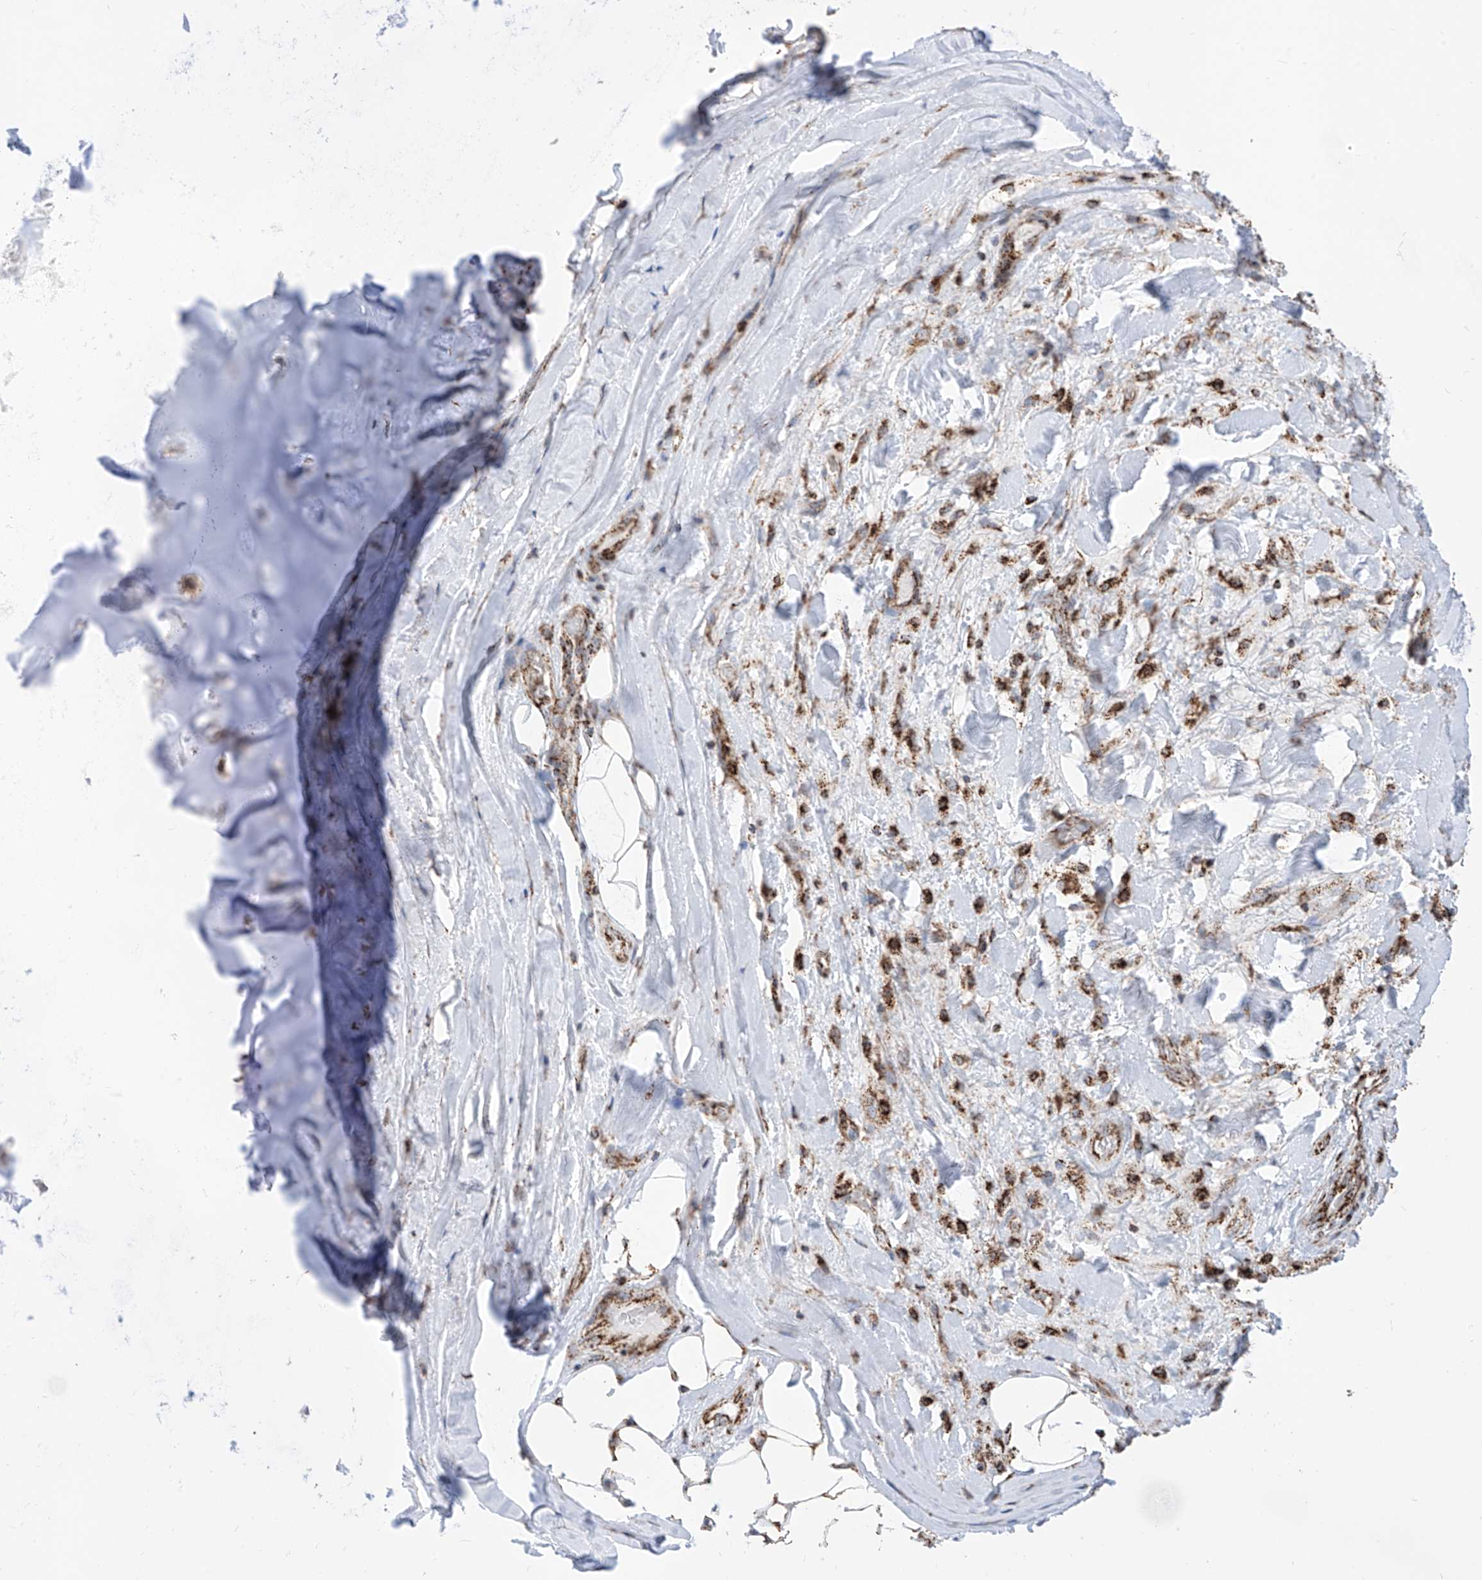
{"staining": {"intensity": "moderate", "quantity": ">75%", "location": "cytoplasmic/membranous"}, "tissue": "adipose tissue", "cell_type": "Adipocytes", "image_type": "normal", "snomed": [{"axis": "morphology", "description": "Normal tissue, NOS"}, {"axis": "morphology", "description": "Squamous cell carcinoma, NOS"}, {"axis": "topography", "description": "Lymph node"}, {"axis": "topography", "description": "Bronchus"}, {"axis": "topography", "description": "Lung"}], "caption": "DAB (3,3'-diaminobenzidine) immunohistochemical staining of unremarkable adipose tissue demonstrates moderate cytoplasmic/membranous protein staining in approximately >75% of adipocytes.", "gene": "COX5B", "patient": {"sex": "male", "age": 66}}